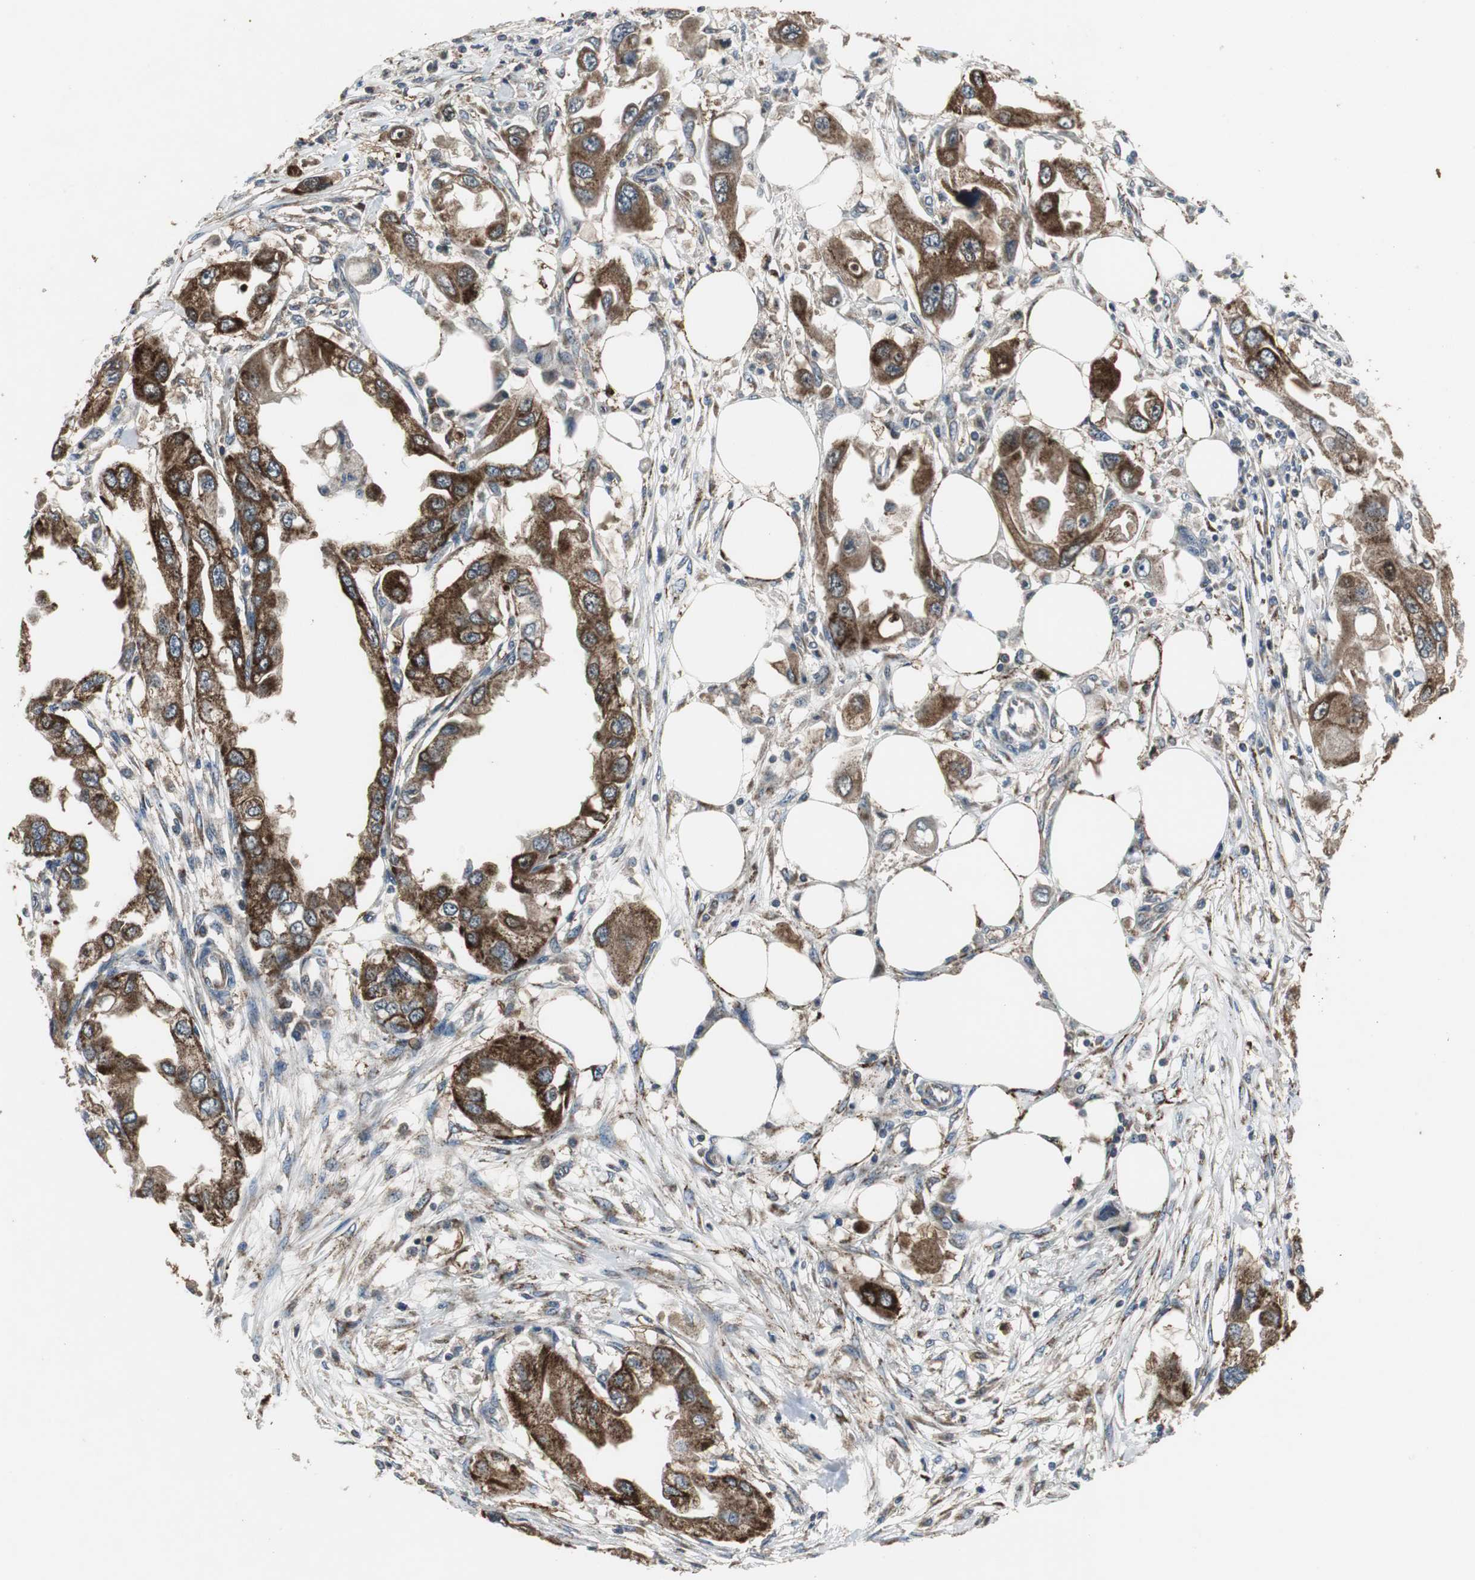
{"staining": {"intensity": "strong", "quantity": ">75%", "location": "cytoplasmic/membranous"}, "tissue": "endometrial cancer", "cell_type": "Tumor cells", "image_type": "cancer", "snomed": [{"axis": "morphology", "description": "Adenocarcinoma, NOS"}, {"axis": "topography", "description": "Endometrium"}], "caption": "Adenocarcinoma (endometrial) stained with a protein marker reveals strong staining in tumor cells.", "gene": "JTB", "patient": {"sex": "female", "age": 67}}